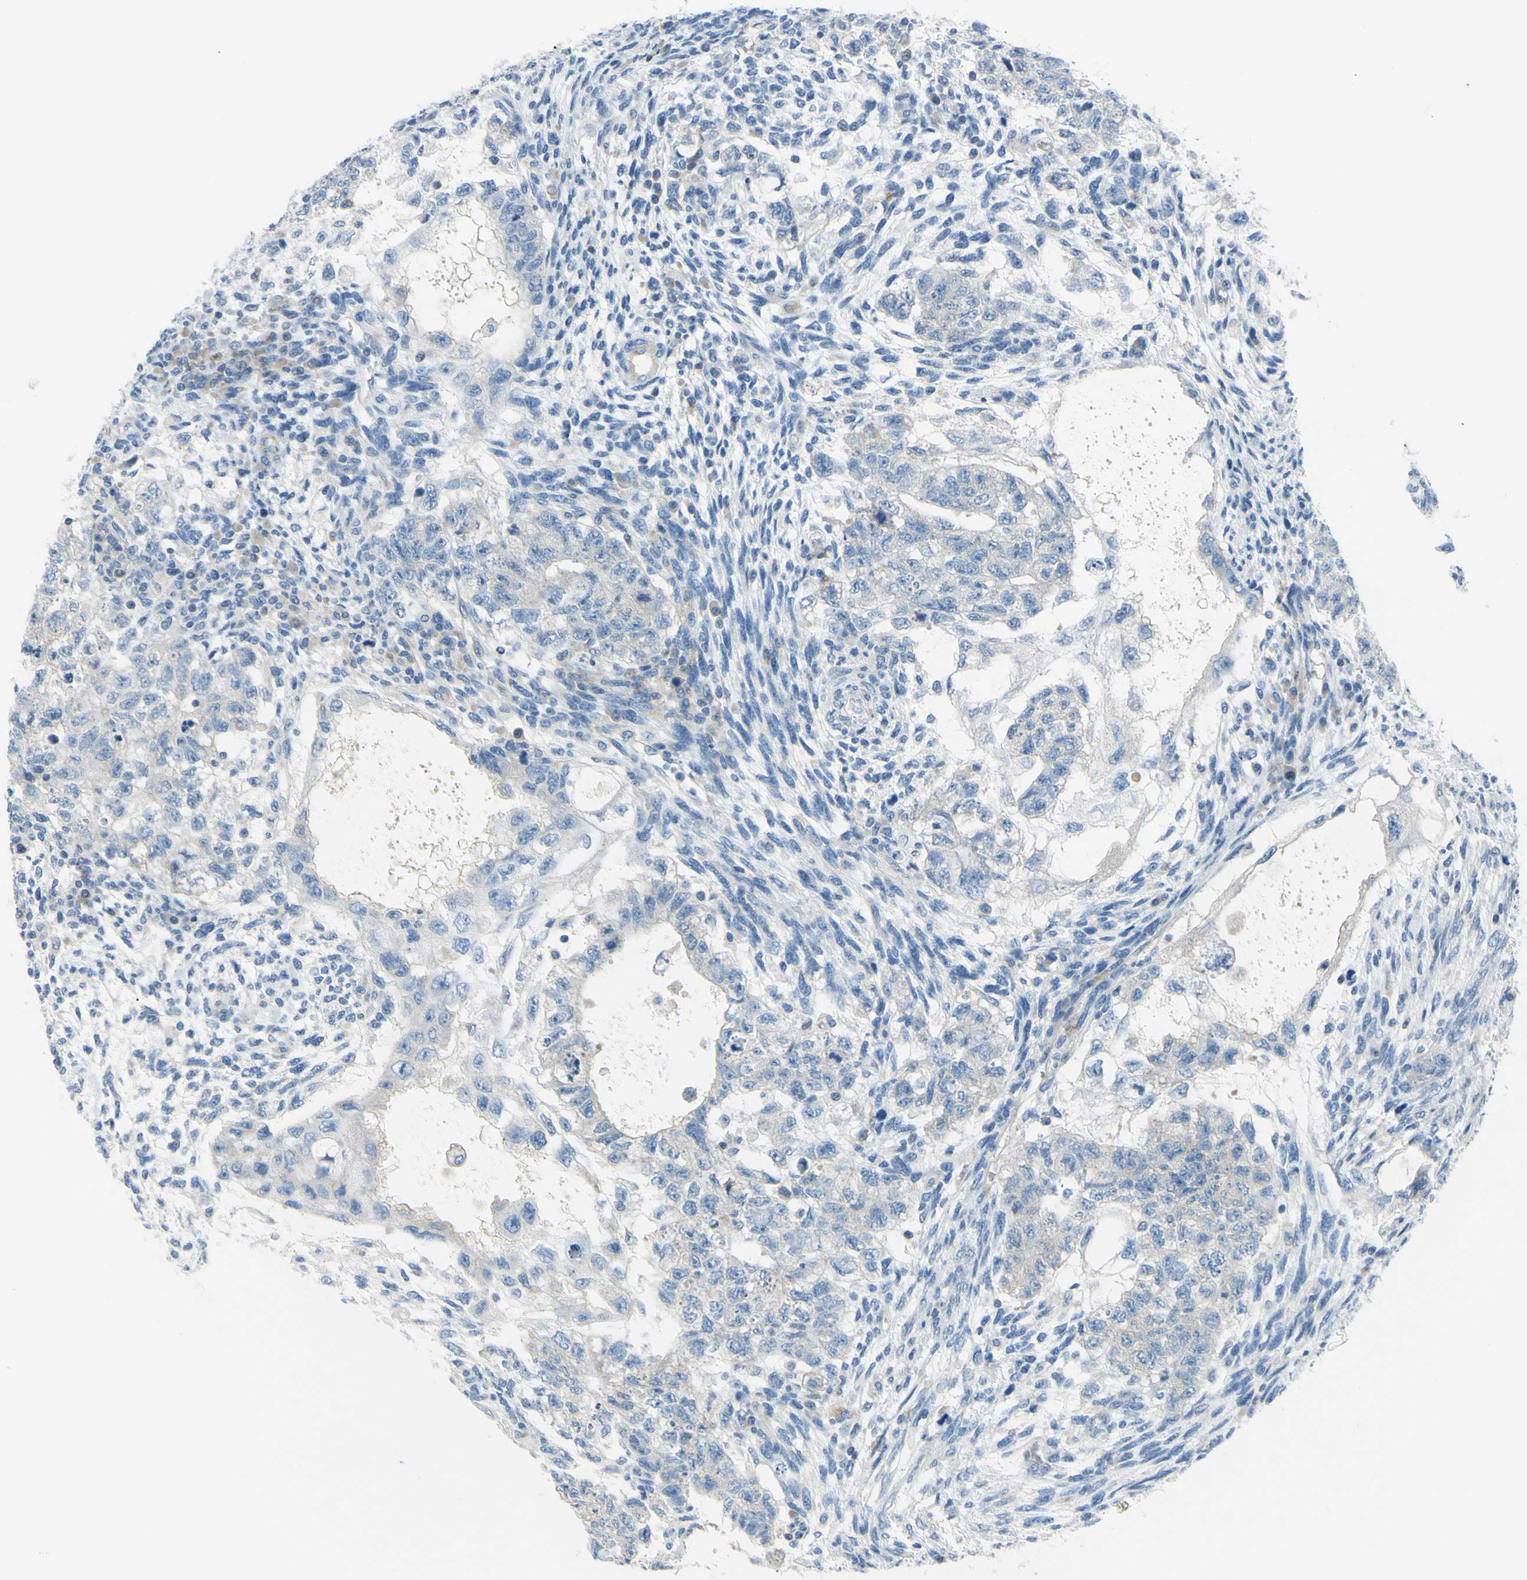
{"staining": {"intensity": "weak", "quantity": "<25%", "location": "cytoplasmic/membranous"}, "tissue": "testis cancer", "cell_type": "Tumor cells", "image_type": "cancer", "snomed": [{"axis": "morphology", "description": "Normal tissue, NOS"}, {"axis": "morphology", "description": "Carcinoma, Embryonal, NOS"}, {"axis": "topography", "description": "Testis"}], "caption": "Immunohistochemistry (IHC) micrograph of neoplastic tissue: testis embryonal carcinoma stained with DAB displays no significant protein expression in tumor cells.", "gene": "FRMD4B", "patient": {"sex": "male", "age": 36}}